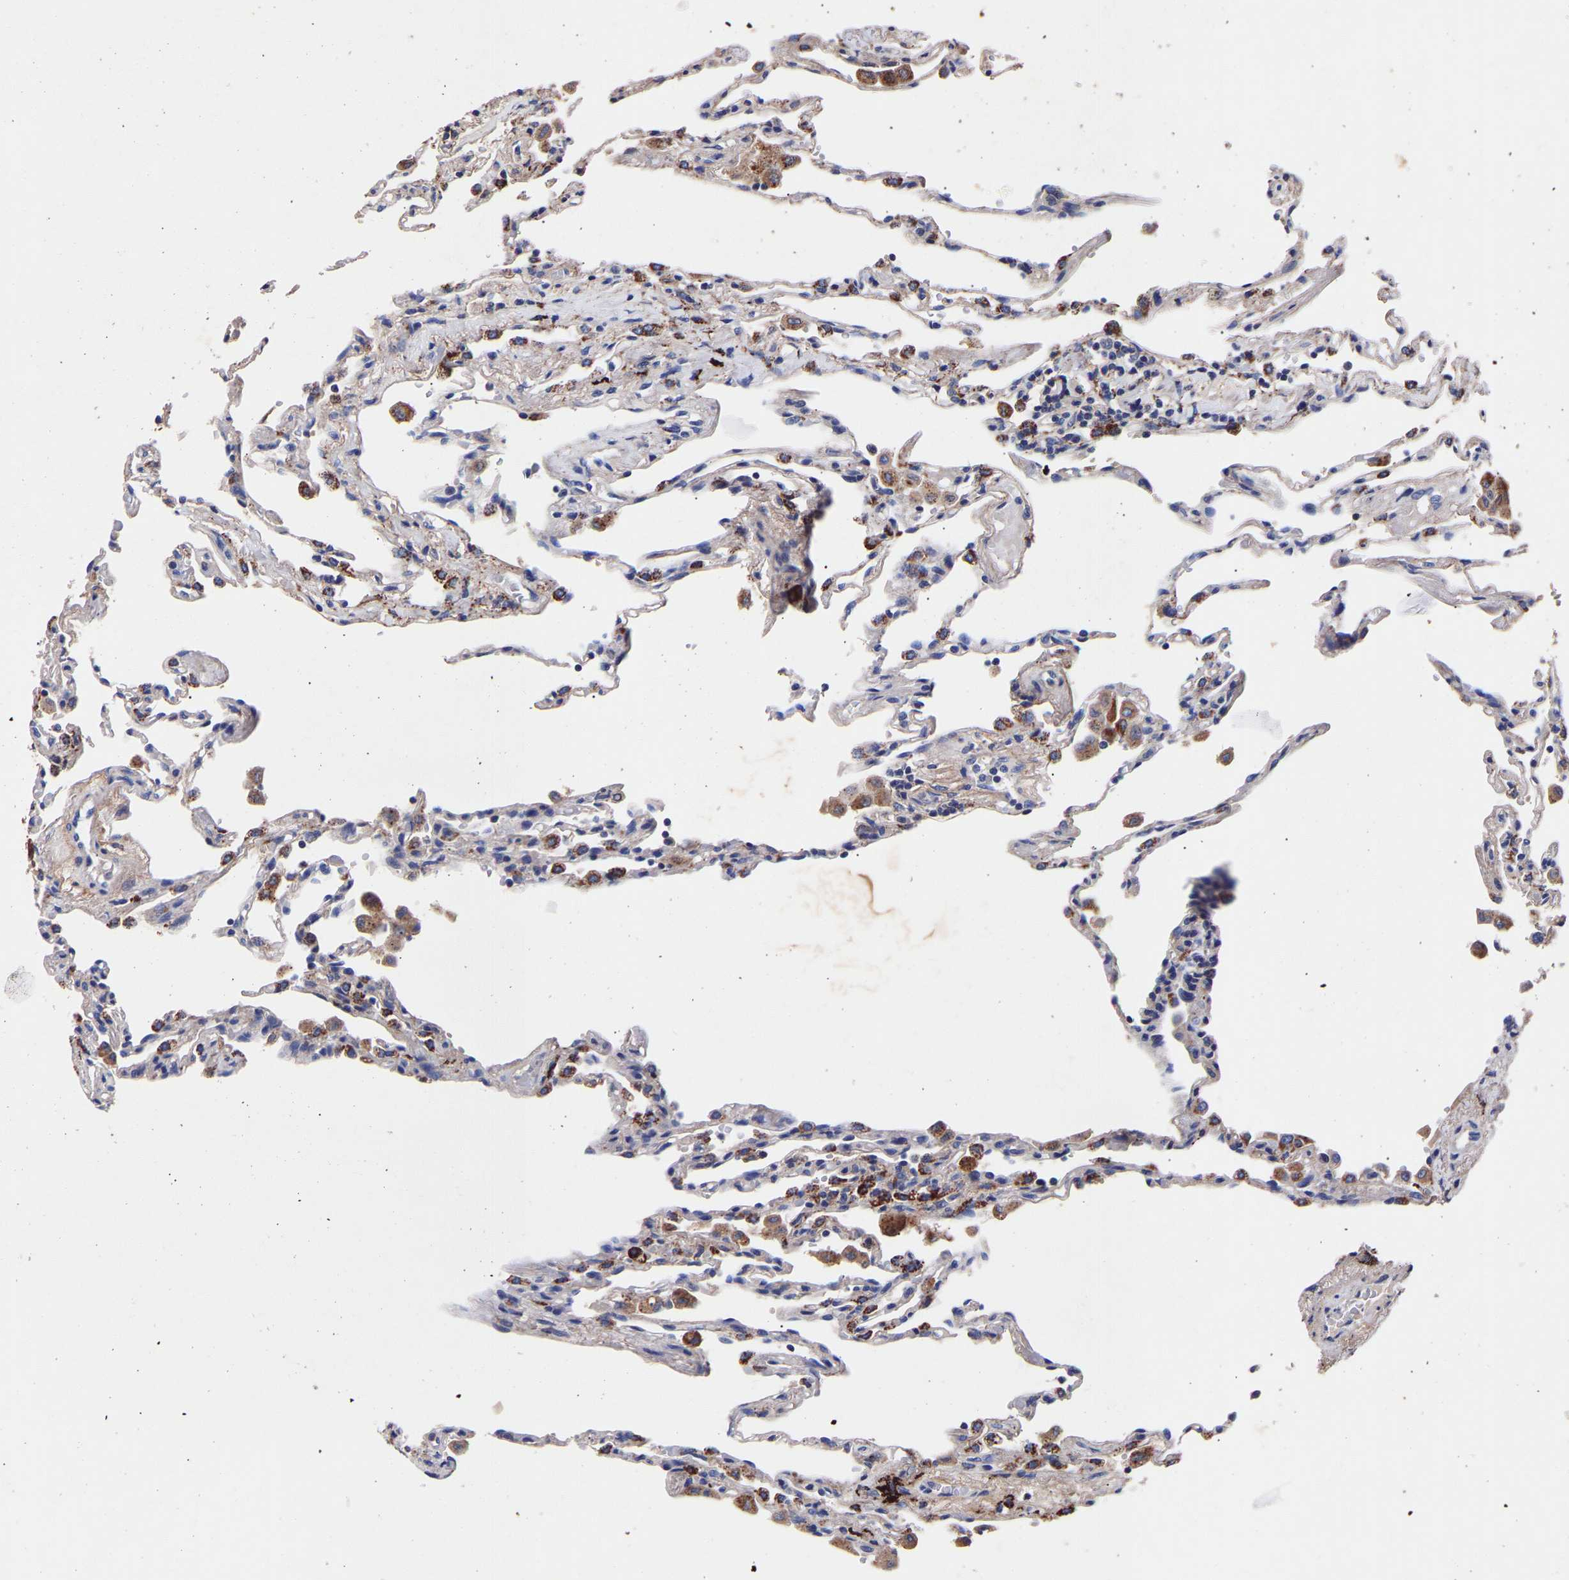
{"staining": {"intensity": "moderate", "quantity": "25%-75%", "location": "cytoplasmic/membranous"}, "tissue": "lung", "cell_type": "Alveolar cells", "image_type": "normal", "snomed": [{"axis": "morphology", "description": "Normal tissue, NOS"}, {"axis": "topography", "description": "Lung"}], "caption": "Brown immunohistochemical staining in unremarkable human lung reveals moderate cytoplasmic/membranous staining in about 25%-75% of alveolar cells.", "gene": "SEM1", "patient": {"sex": "male", "age": 59}}